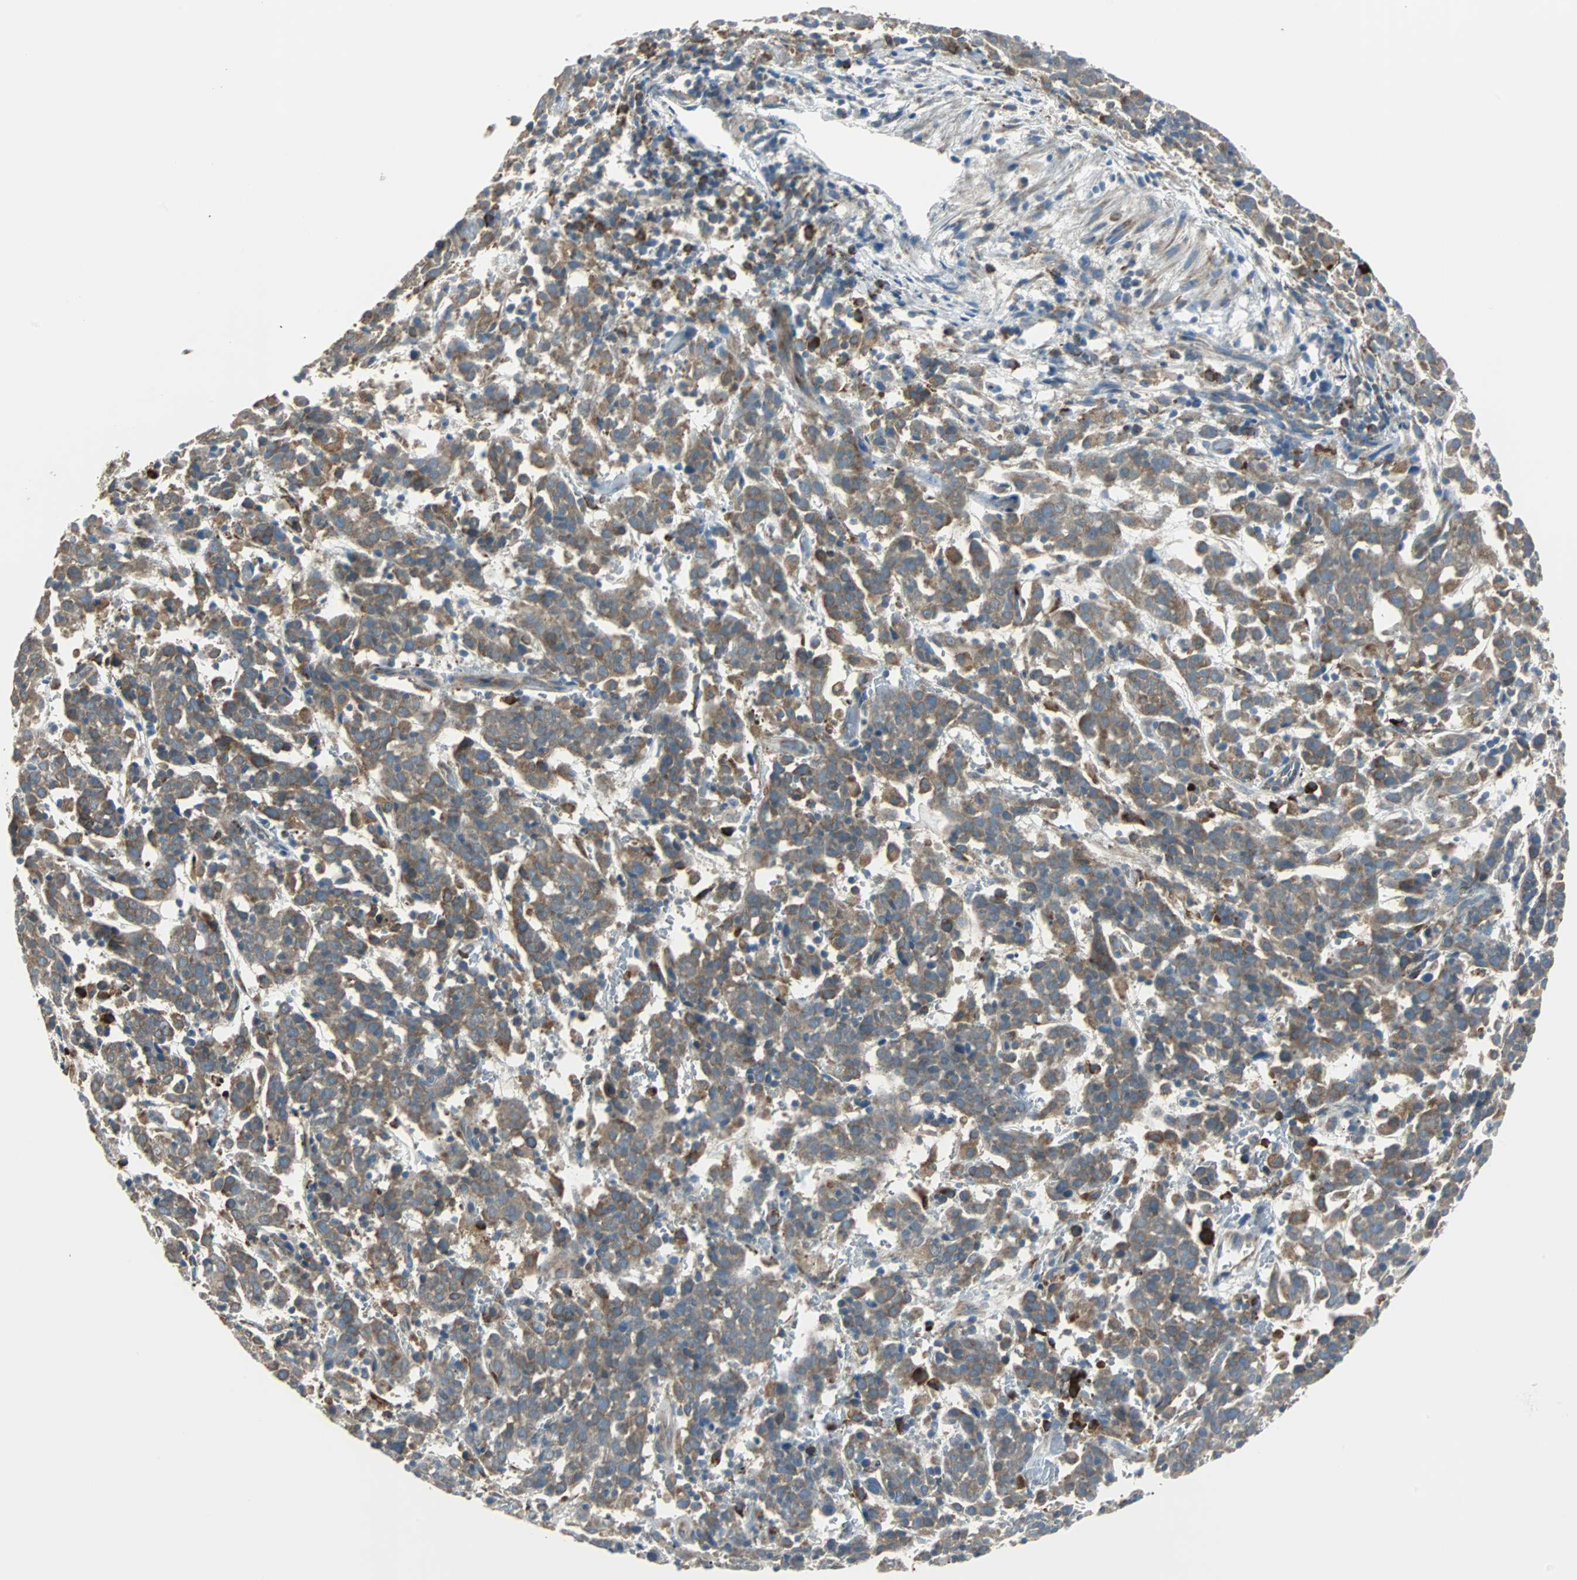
{"staining": {"intensity": "moderate", "quantity": ">75%", "location": "cytoplasmic/membranous"}, "tissue": "cervical cancer", "cell_type": "Tumor cells", "image_type": "cancer", "snomed": [{"axis": "morphology", "description": "Normal tissue, NOS"}, {"axis": "morphology", "description": "Squamous cell carcinoma, NOS"}, {"axis": "topography", "description": "Cervix"}], "caption": "Squamous cell carcinoma (cervical) was stained to show a protein in brown. There is medium levels of moderate cytoplasmic/membranous expression in approximately >75% of tumor cells.", "gene": "PDIA4", "patient": {"sex": "female", "age": 67}}